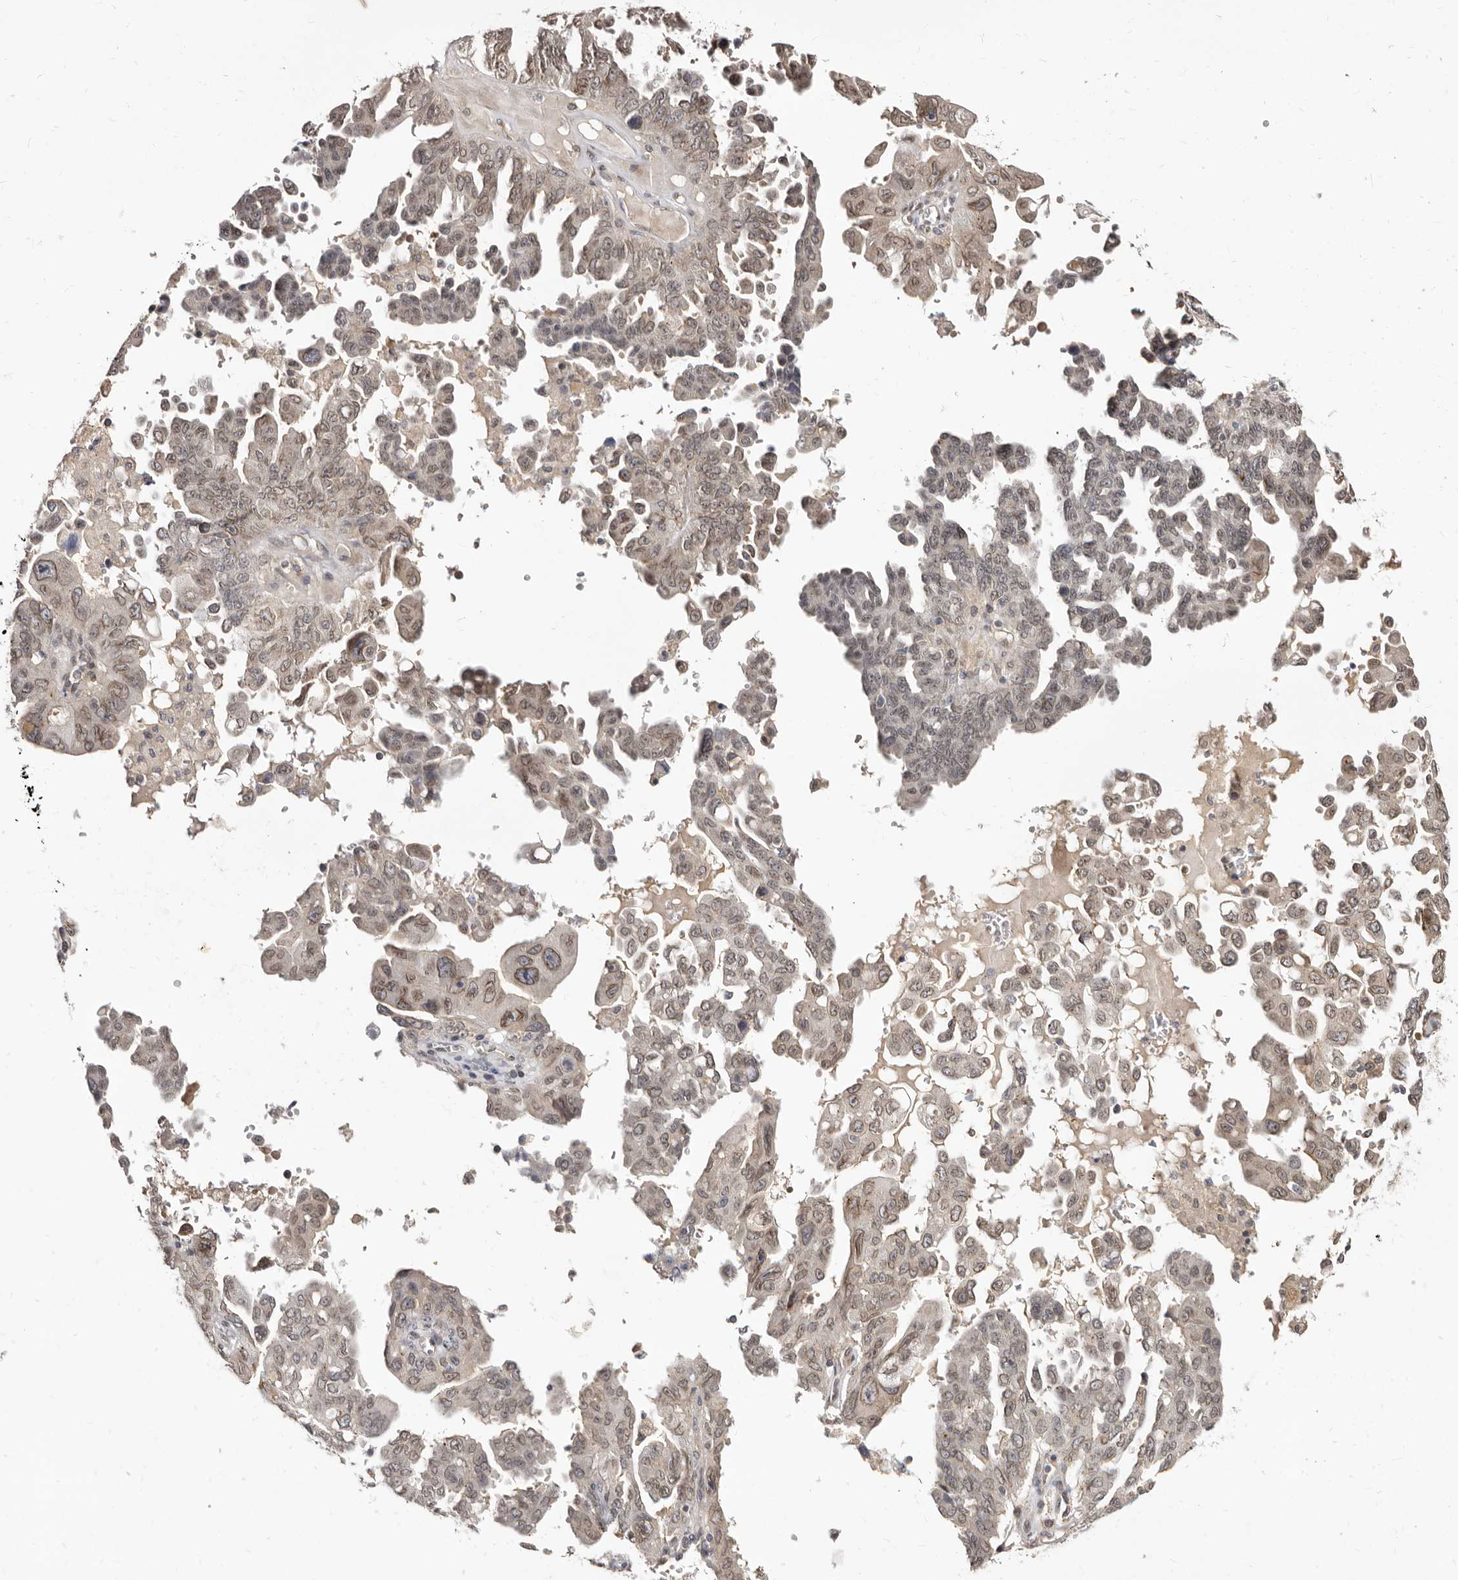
{"staining": {"intensity": "moderate", "quantity": "25%-75%", "location": "nuclear"}, "tissue": "ovarian cancer", "cell_type": "Tumor cells", "image_type": "cancer", "snomed": [{"axis": "morphology", "description": "Carcinoma, endometroid"}, {"axis": "topography", "description": "Ovary"}], "caption": "Moderate nuclear protein positivity is appreciated in about 25%-75% of tumor cells in ovarian cancer.", "gene": "LCORL", "patient": {"sex": "female", "age": 62}}